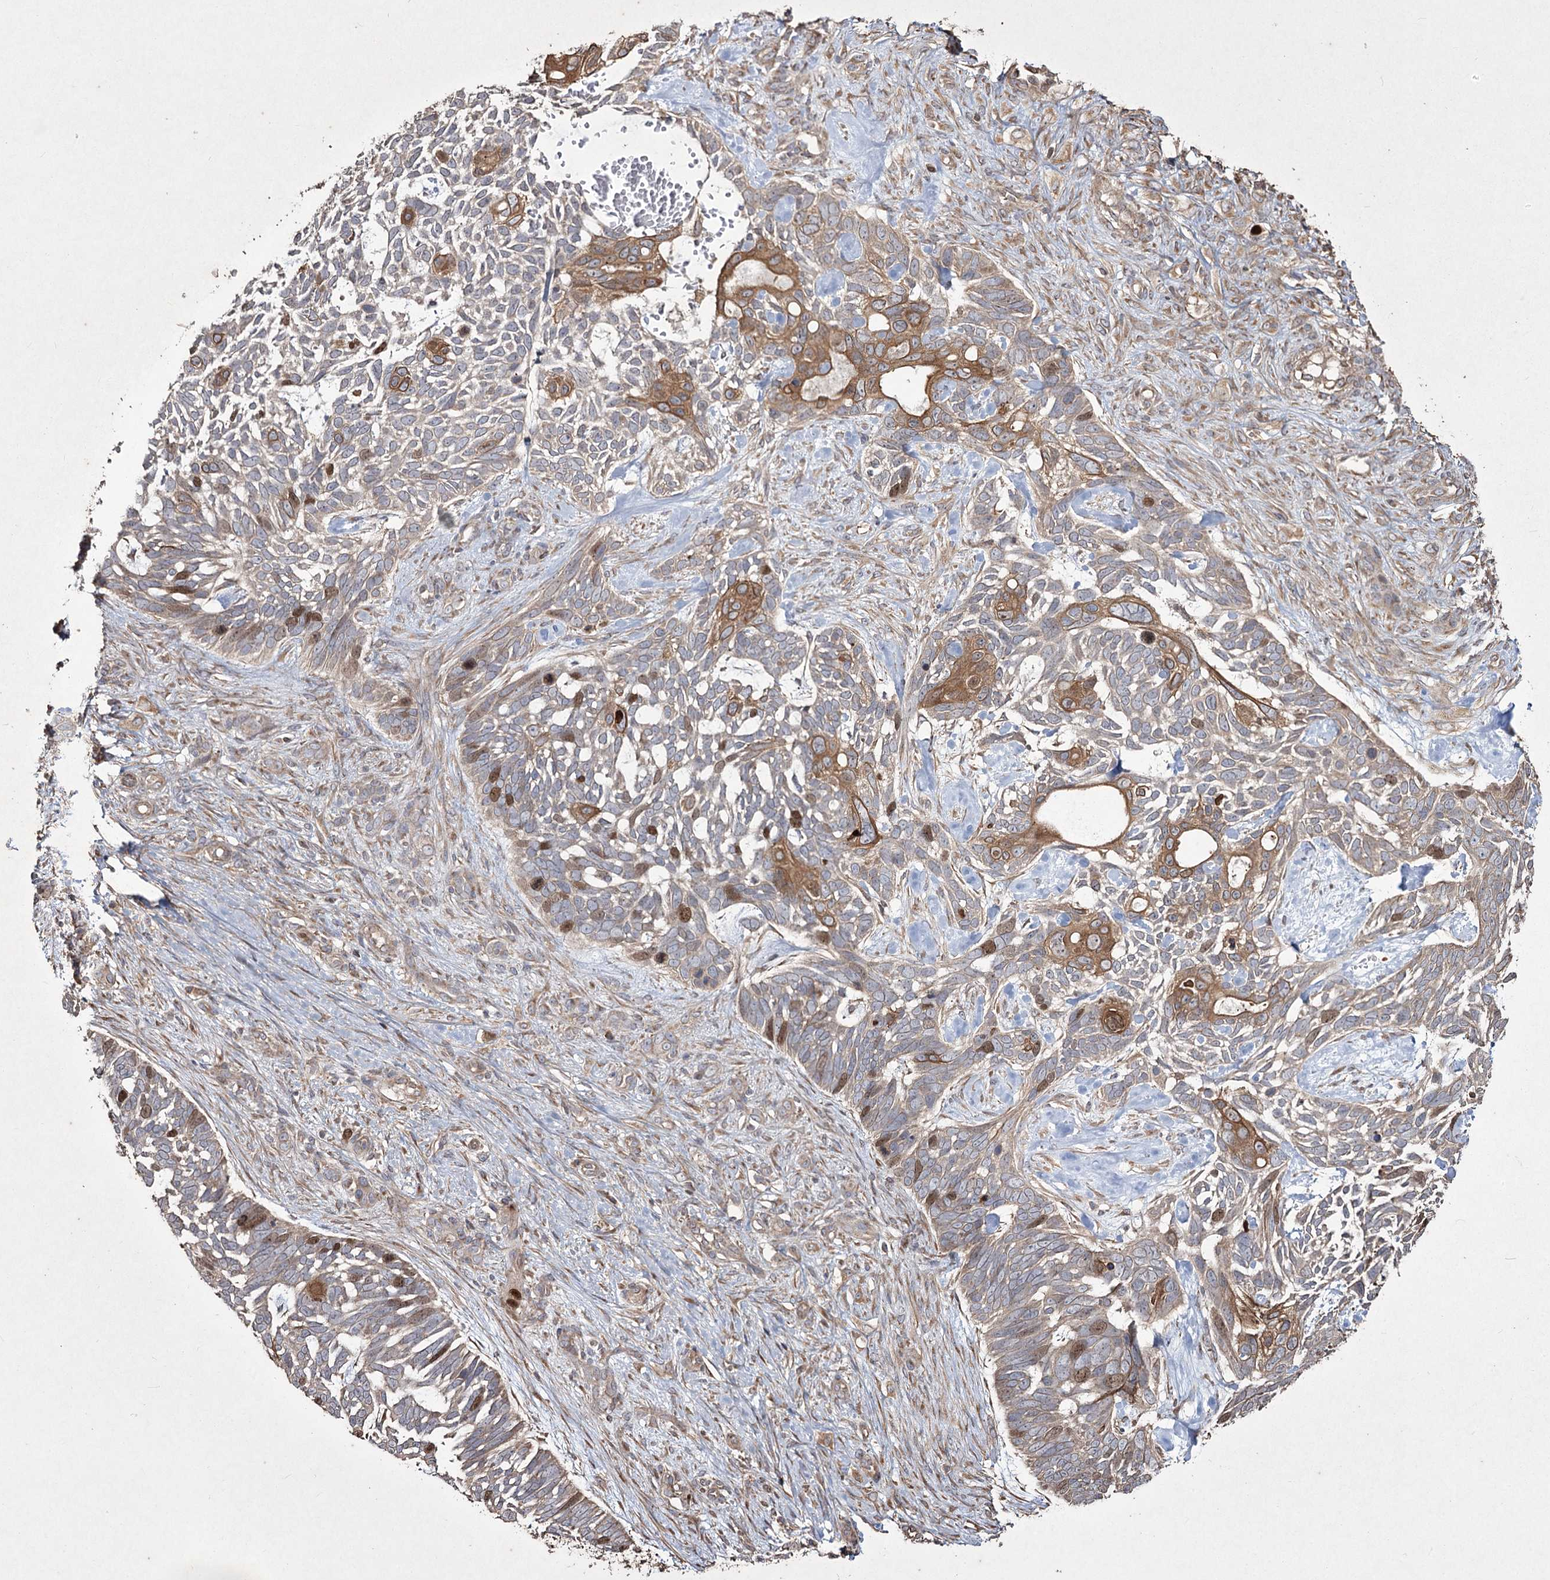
{"staining": {"intensity": "moderate", "quantity": "25%-75%", "location": "cytoplasmic/membranous,nuclear"}, "tissue": "skin cancer", "cell_type": "Tumor cells", "image_type": "cancer", "snomed": [{"axis": "morphology", "description": "Basal cell carcinoma"}, {"axis": "topography", "description": "Skin"}], "caption": "IHC staining of skin cancer (basal cell carcinoma), which exhibits medium levels of moderate cytoplasmic/membranous and nuclear expression in about 25%-75% of tumor cells indicating moderate cytoplasmic/membranous and nuclear protein positivity. The staining was performed using DAB (brown) for protein detection and nuclei were counterstained in hematoxylin (blue).", "gene": "PRC1", "patient": {"sex": "male", "age": 88}}